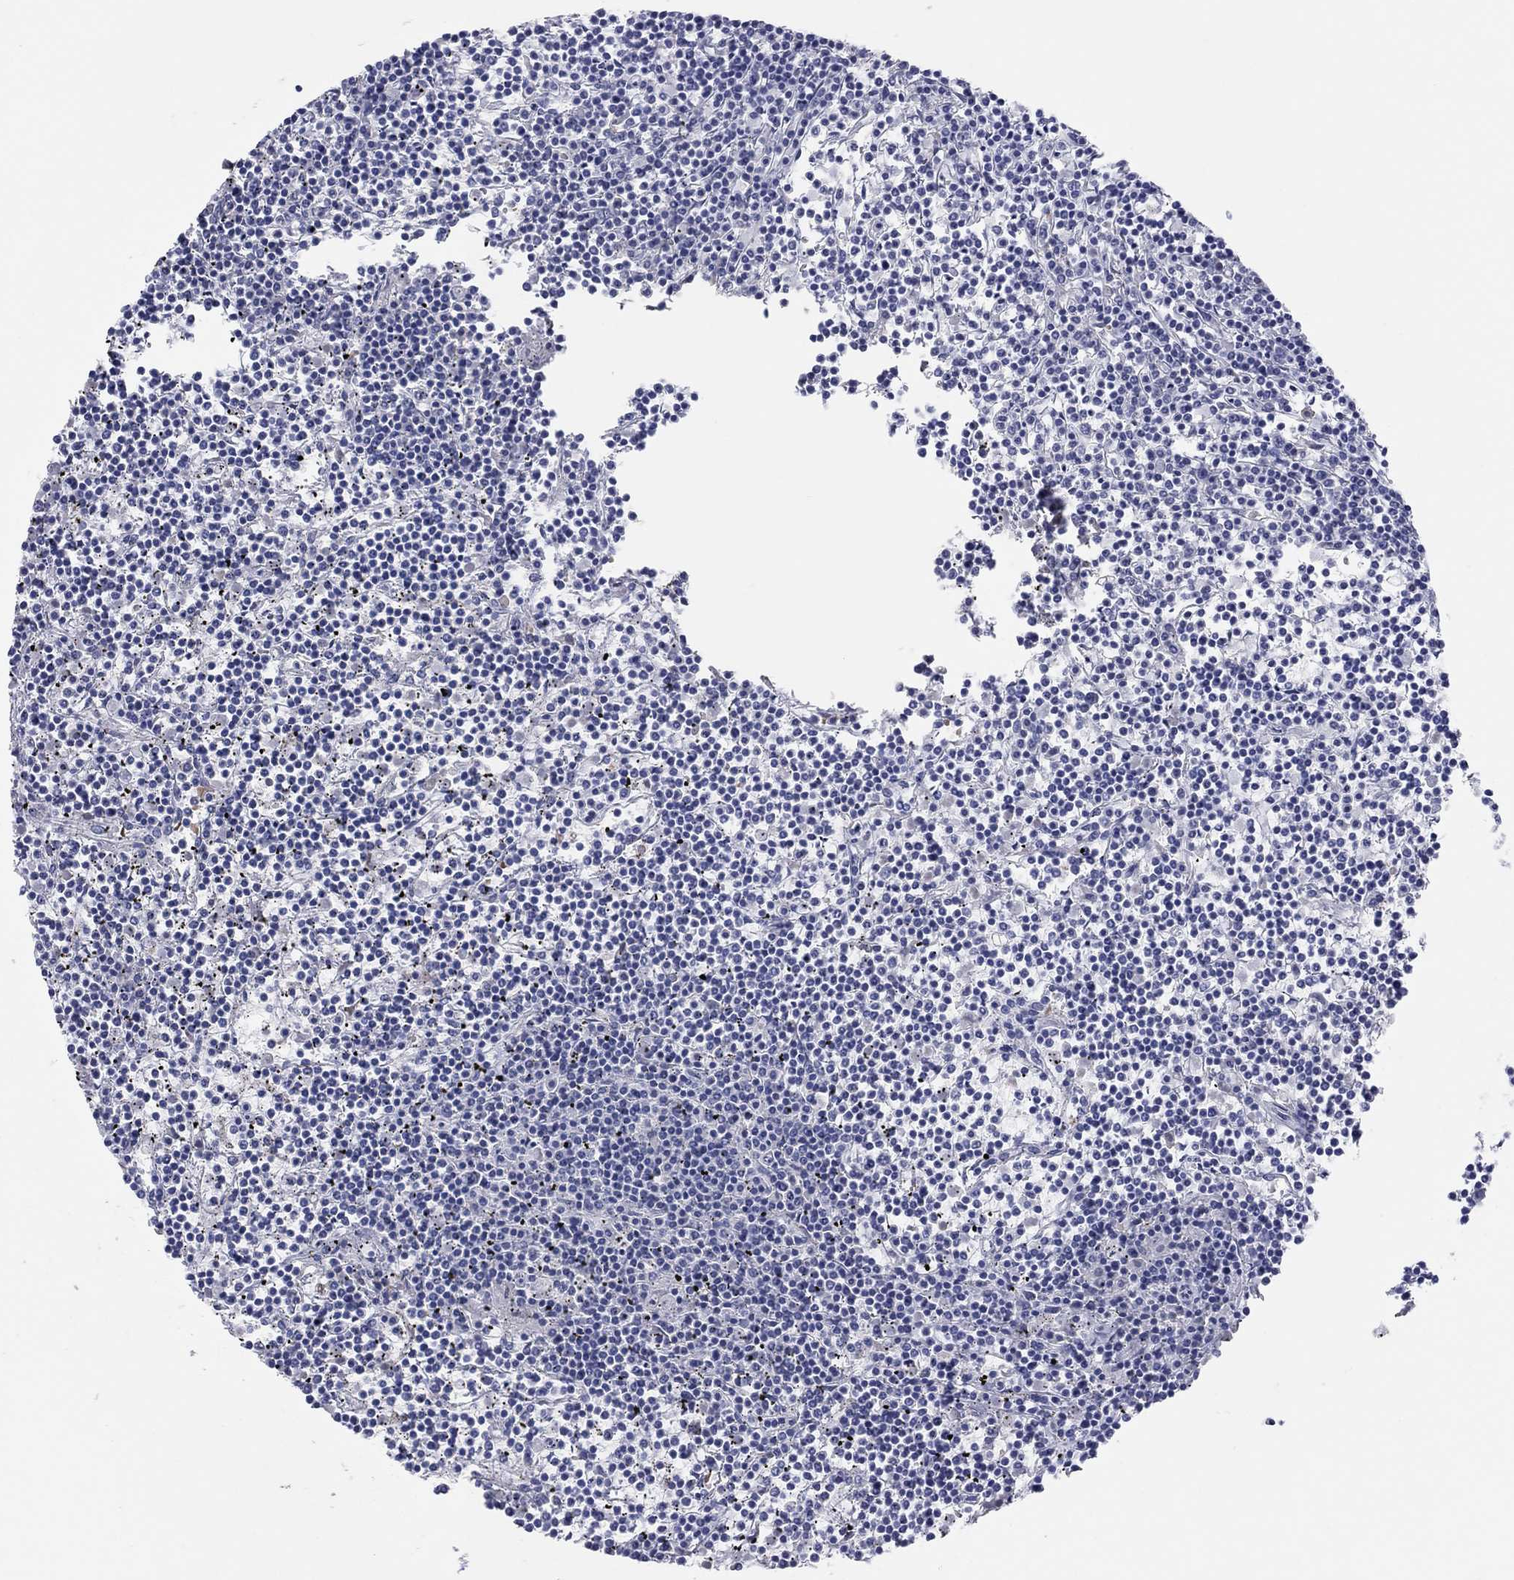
{"staining": {"intensity": "negative", "quantity": "none", "location": "none"}, "tissue": "lymphoma", "cell_type": "Tumor cells", "image_type": "cancer", "snomed": [{"axis": "morphology", "description": "Malignant lymphoma, non-Hodgkin's type, Low grade"}, {"axis": "topography", "description": "Spleen"}], "caption": "An immunohistochemistry (IHC) micrograph of lymphoma is shown. There is no staining in tumor cells of lymphoma. The staining was performed using DAB (3,3'-diaminobenzidine) to visualize the protein expression in brown, while the nuclei were stained in blue with hematoxylin (Magnification: 20x).", "gene": "CPNE6", "patient": {"sex": "female", "age": 19}}